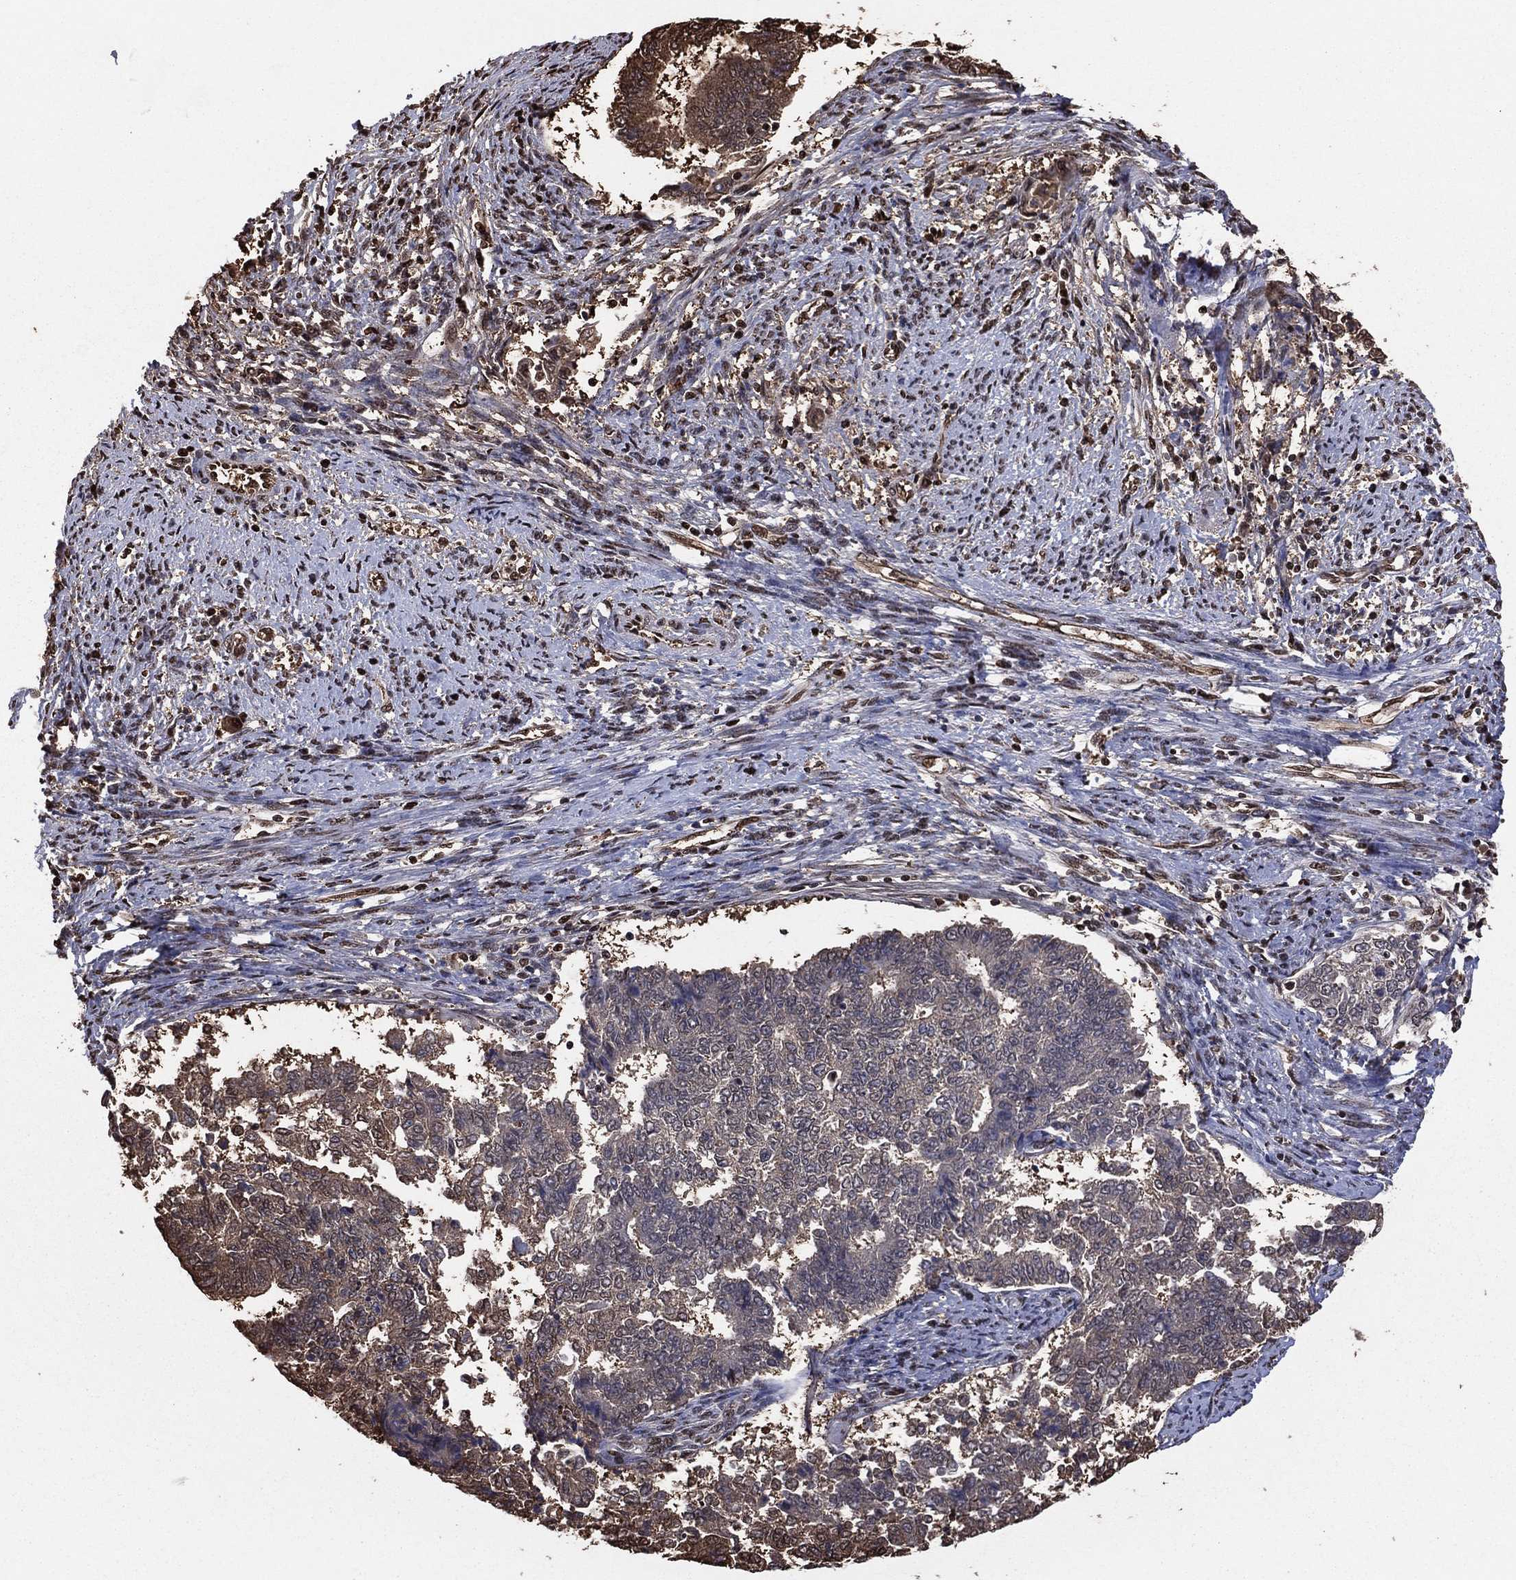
{"staining": {"intensity": "moderate", "quantity": "25%-75%", "location": "cytoplasmic/membranous"}, "tissue": "endometrial cancer", "cell_type": "Tumor cells", "image_type": "cancer", "snomed": [{"axis": "morphology", "description": "Adenocarcinoma, NOS"}, {"axis": "topography", "description": "Endometrium"}], "caption": "DAB immunohistochemical staining of human endometrial cancer shows moderate cytoplasmic/membranous protein positivity in about 25%-75% of tumor cells.", "gene": "GAPDH", "patient": {"sex": "female", "age": 65}}